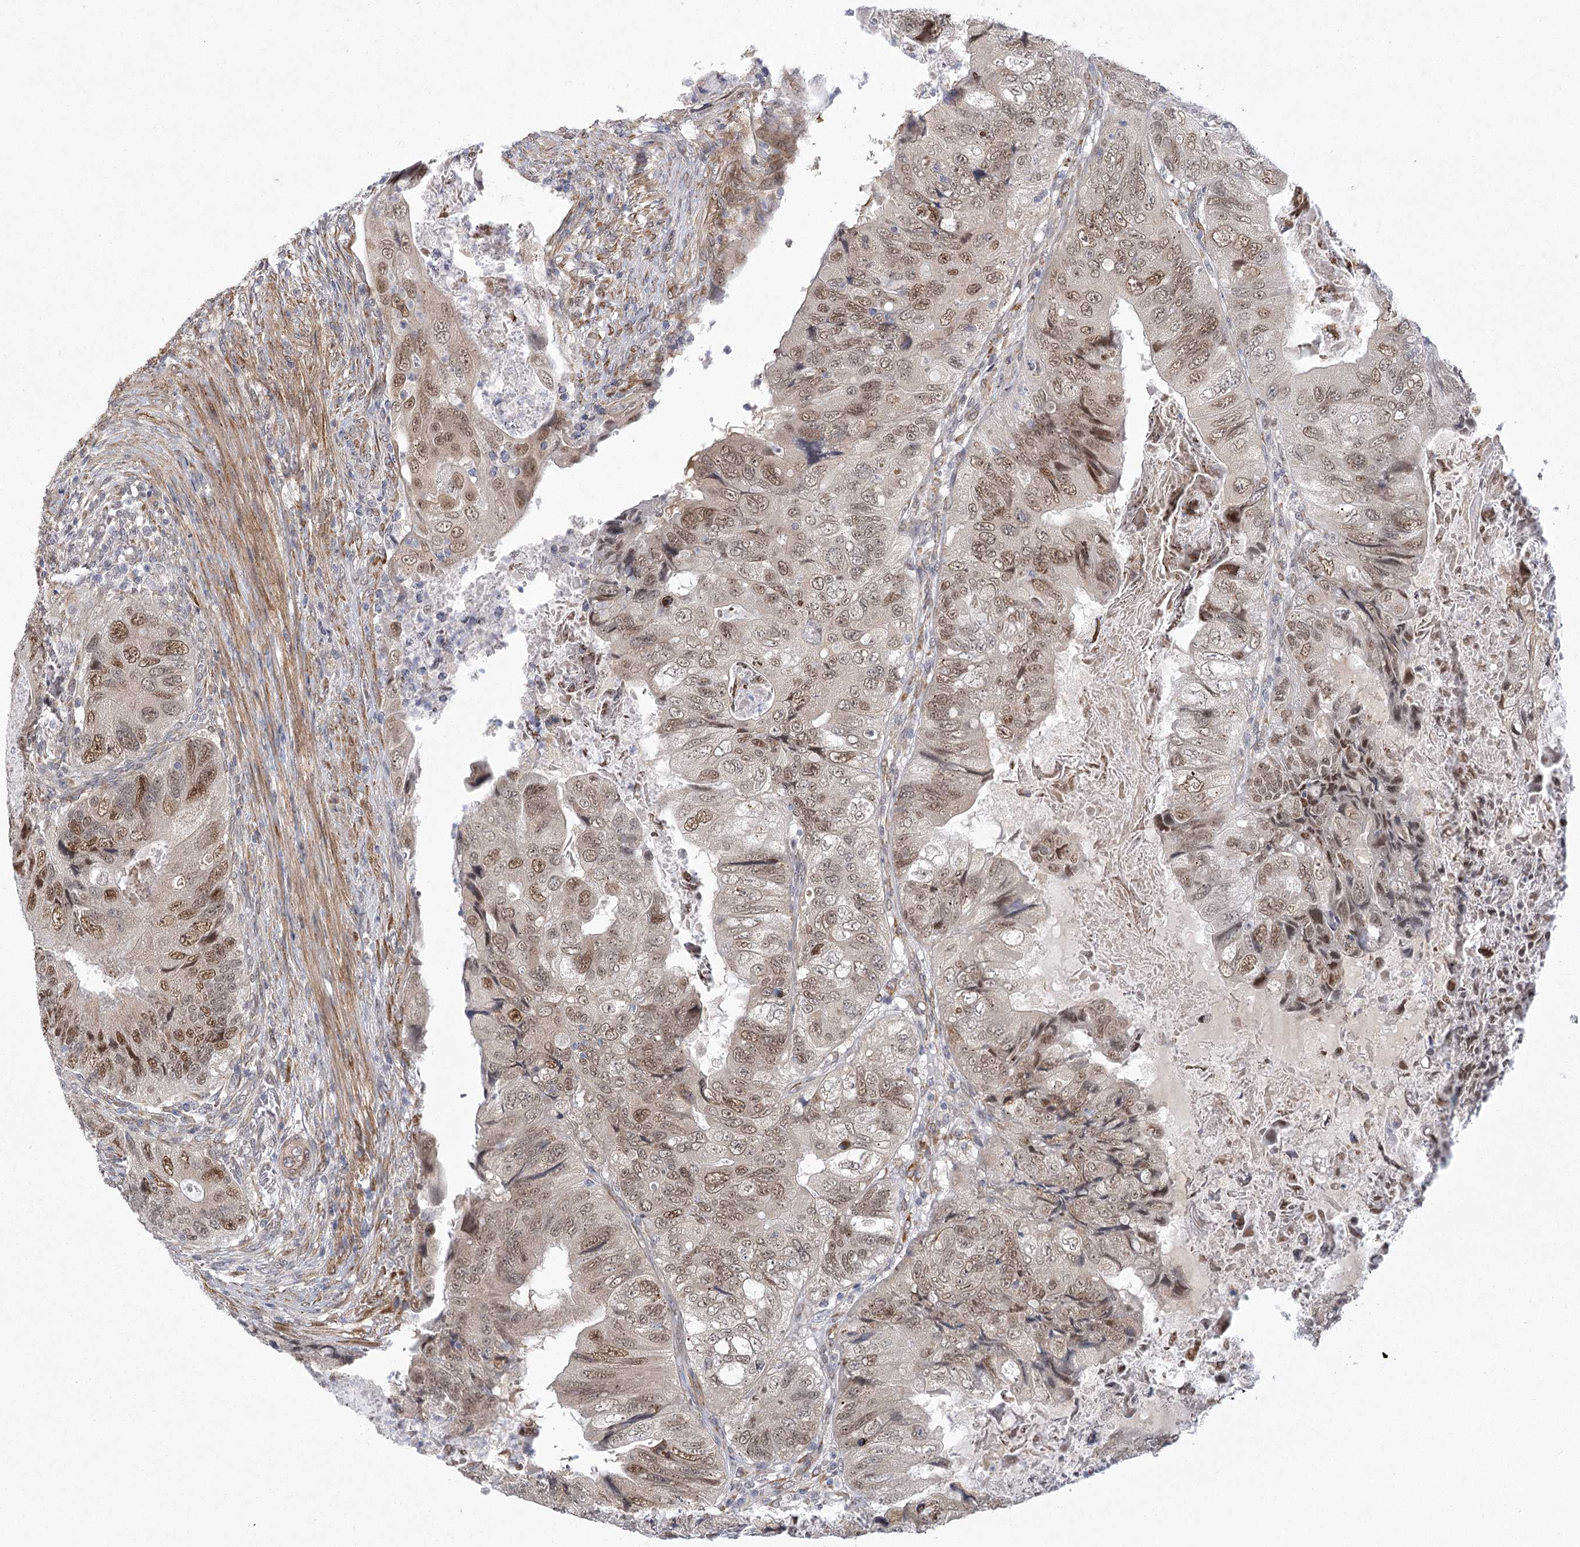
{"staining": {"intensity": "moderate", "quantity": ">75%", "location": "nuclear"}, "tissue": "colorectal cancer", "cell_type": "Tumor cells", "image_type": "cancer", "snomed": [{"axis": "morphology", "description": "Adenocarcinoma, NOS"}, {"axis": "topography", "description": "Rectum"}], "caption": "Colorectal adenocarcinoma stained with a protein marker reveals moderate staining in tumor cells.", "gene": "MED28", "patient": {"sex": "male", "age": 63}}